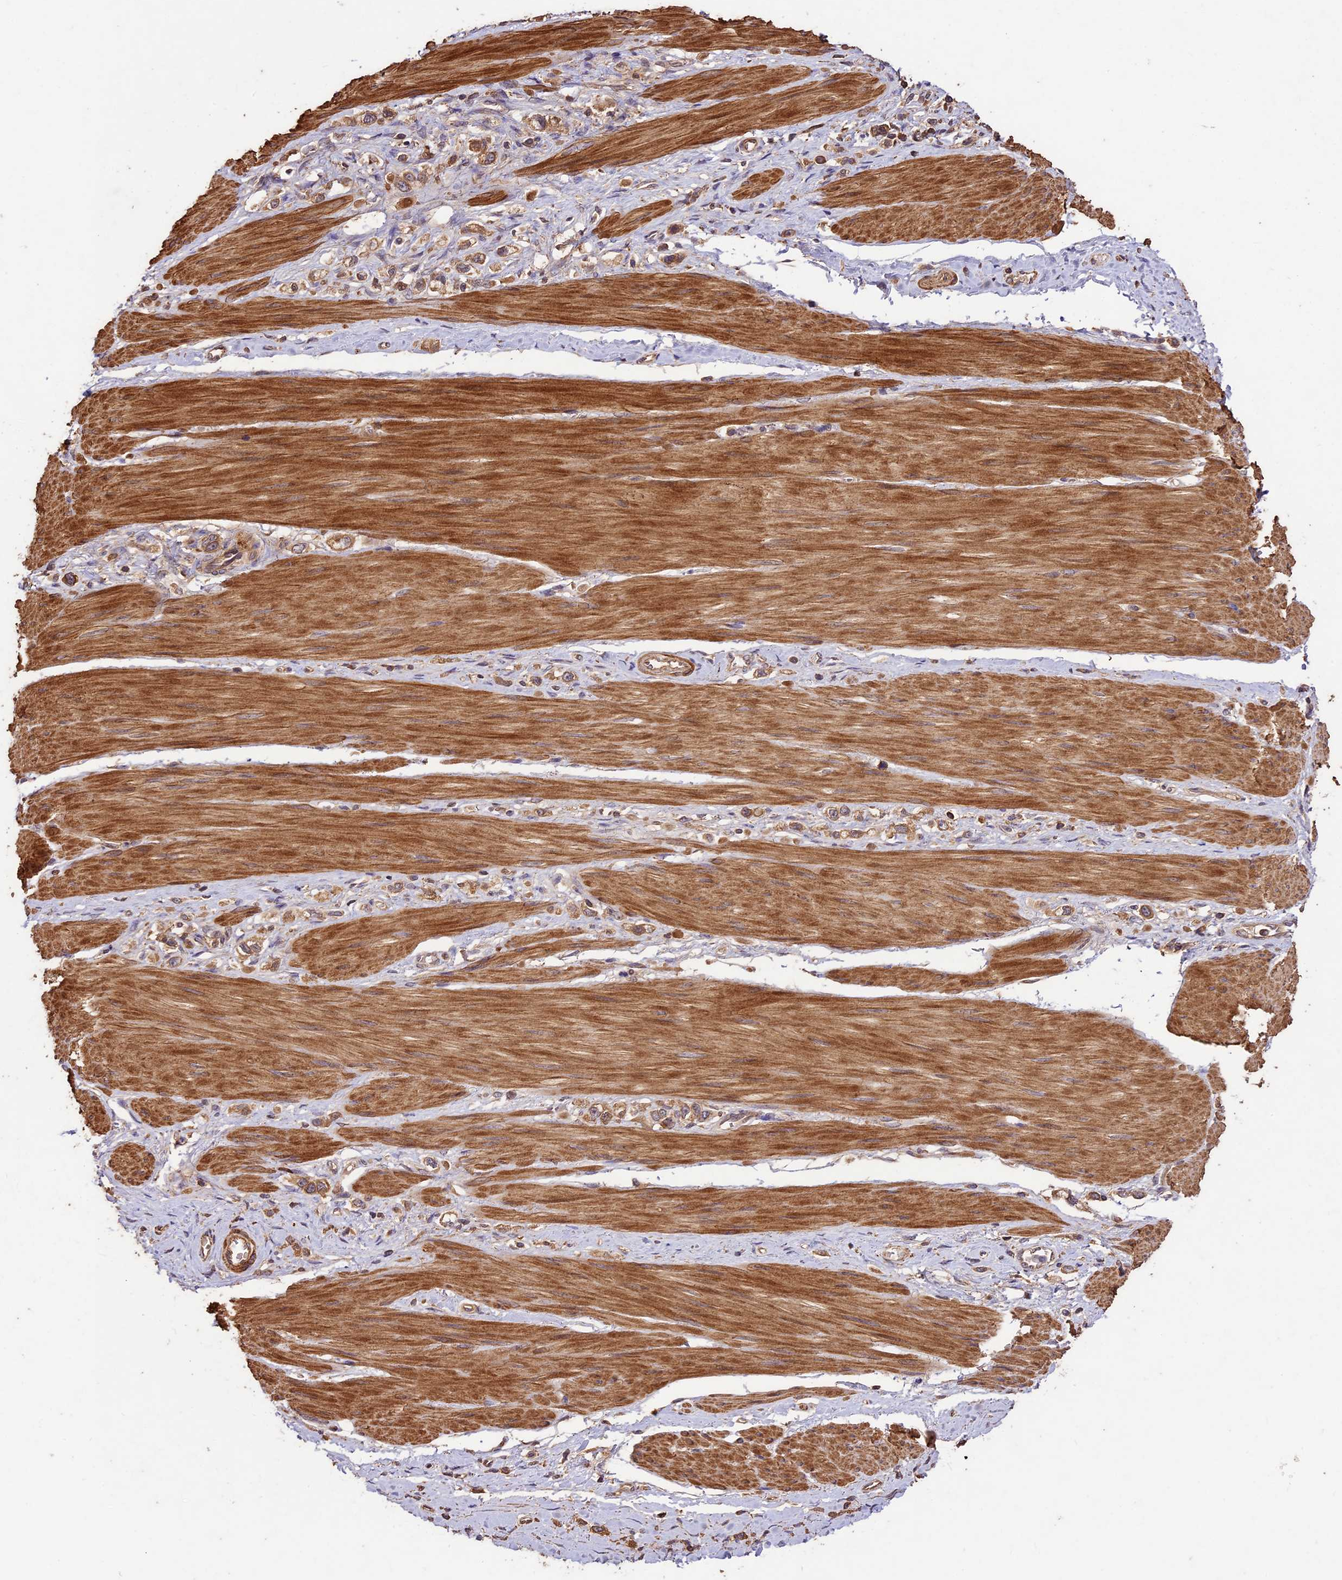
{"staining": {"intensity": "moderate", "quantity": ">75%", "location": "cytoplasmic/membranous"}, "tissue": "stomach cancer", "cell_type": "Tumor cells", "image_type": "cancer", "snomed": [{"axis": "morphology", "description": "Adenocarcinoma, NOS"}, {"axis": "topography", "description": "Stomach"}], "caption": "Human stomach cancer stained with a protein marker reveals moderate staining in tumor cells.", "gene": "CRLF1", "patient": {"sex": "female", "age": 65}}